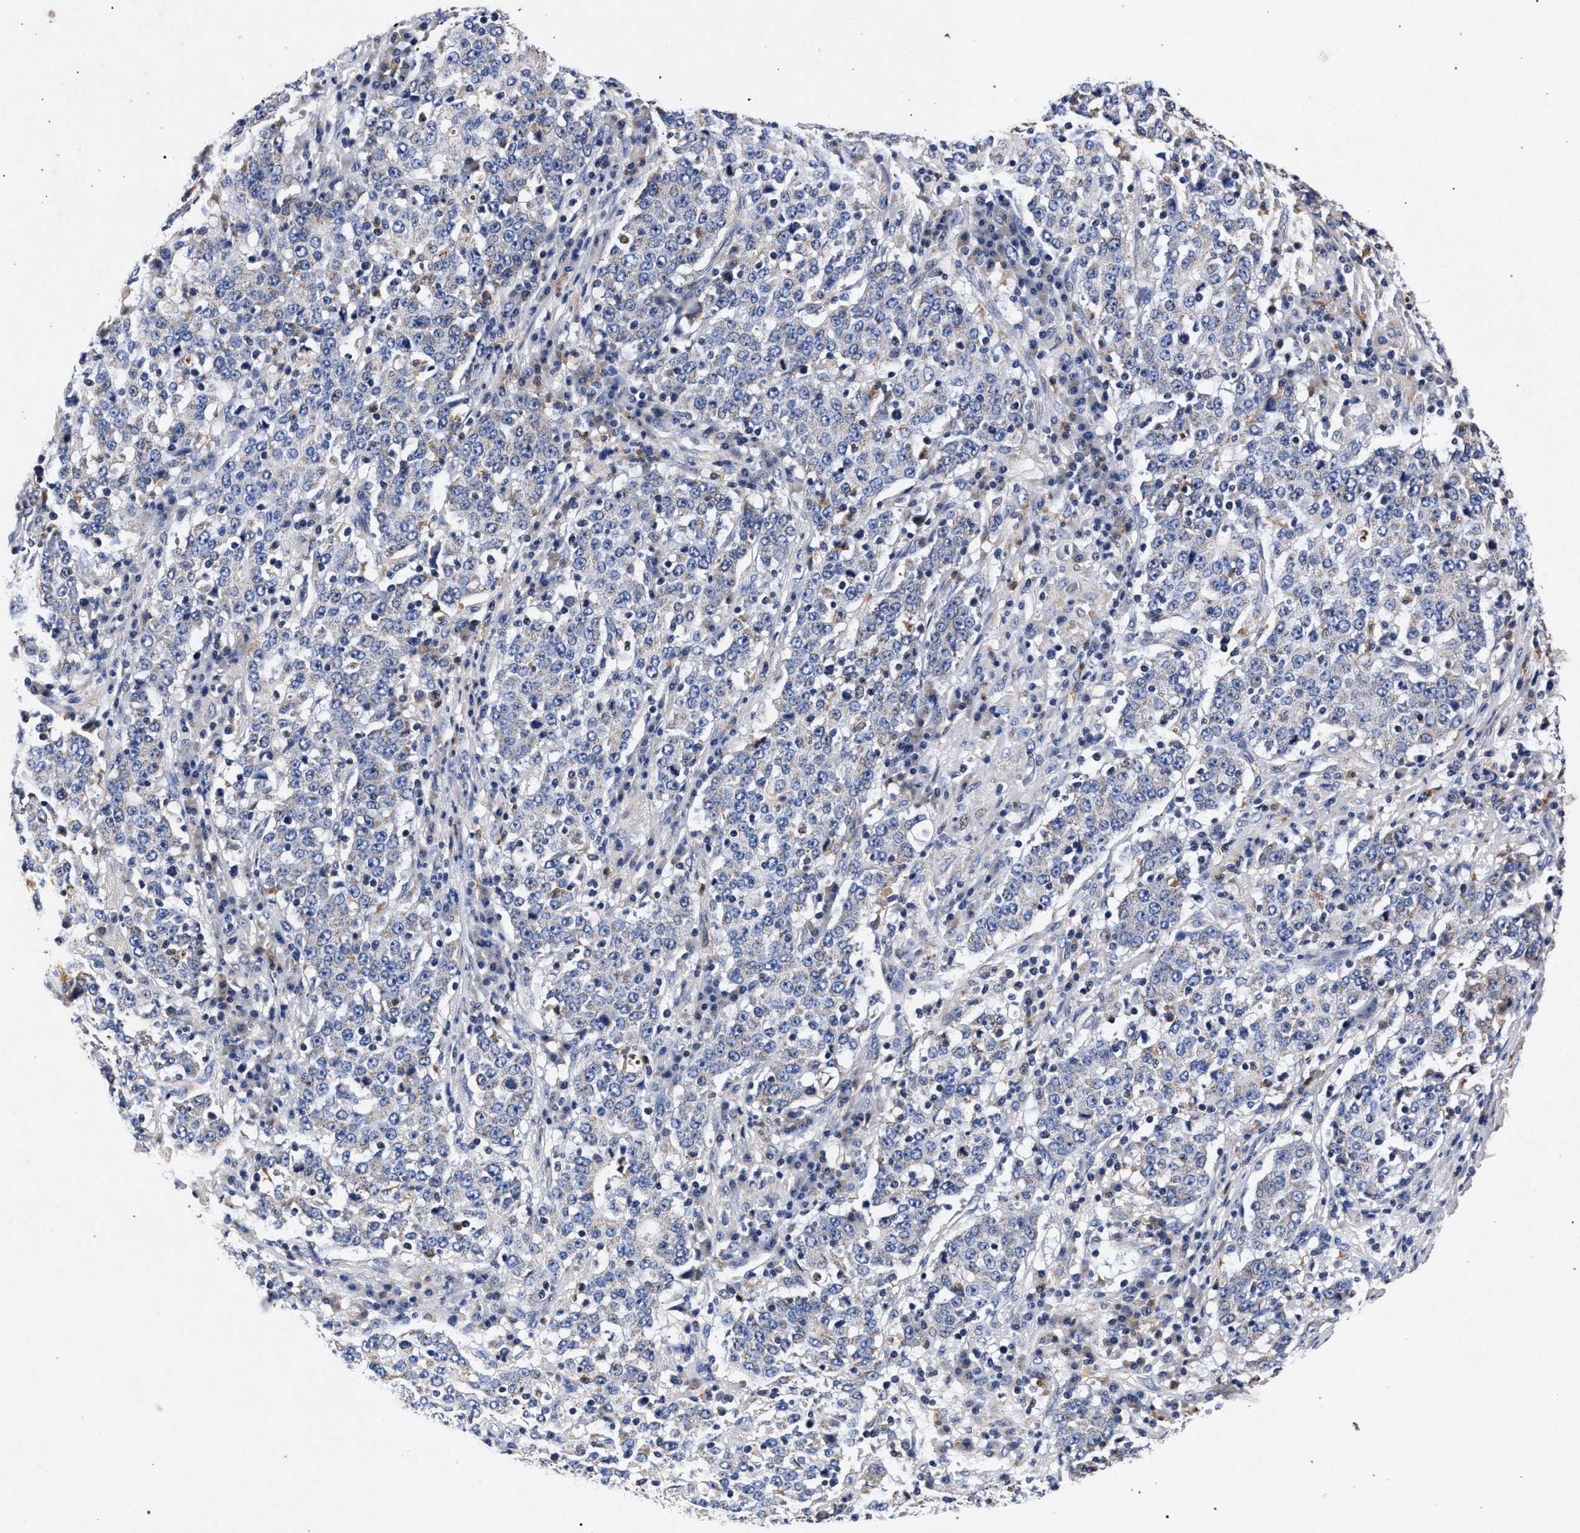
{"staining": {"intensity": "negative", "quantity": "none", "location": "none"}, "tissue": "stomach cancer", "cell_type": "Tumor cells", "image_type": "cancer", "snomed": [{"axis": "morphology", "description": "Adenocarcinoma, NOS"}, {"axis": "topography", "description": "Stomach"}], "caption": "Tumor cells show no significant protein positivity in stomach adenocarcinoma. Brightfield microscopy of IHC stained with DAB (3,3'-diaminobenzidine) (brown) and hematoxylin (blue), captured at high magnification.", "gene": "HSD17B14", "patient": {"sex": "male", "age": 59}}